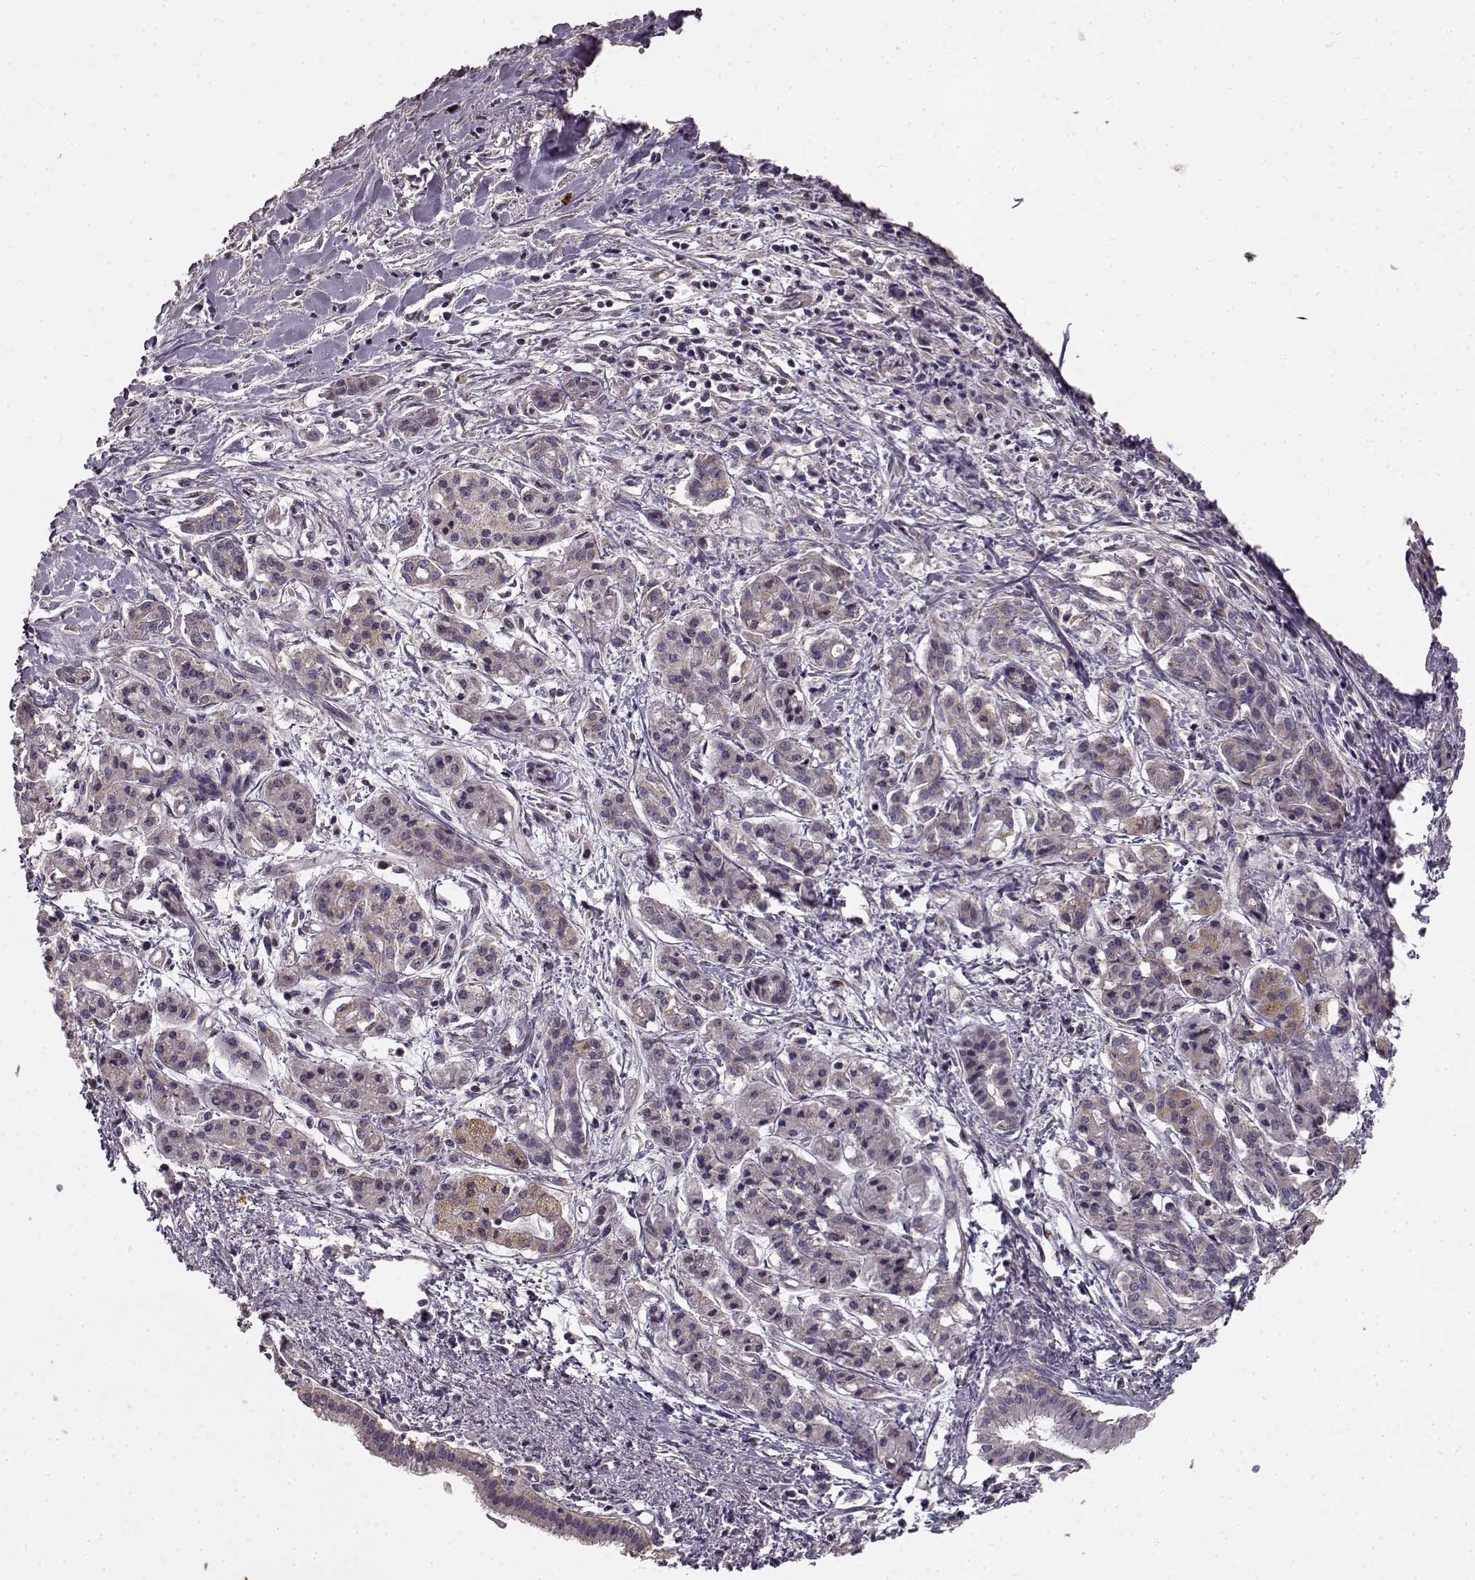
{"staining": {"intensity": "weak", "quantity": "25%-75%", "location": "cytoplasmic/membranous"}, "tissue": "pancreatic cancer", "cell_type": "Tumor cells", "image_type": "cancer", "snomed": [{"axis": "morphology", "description": "Adenocarcinoma, NOS"}, {"axis": "topography", "description": "Pancreas"}], "caption": "Brown immunohistochemical staining in adenocarcinoma (pancreatic) reveals weak cytoplasmic/membranous positivity in about 25%-75% of tumor cells. (DAB (3,3'-diaminobenzidine) = brown stain, brightfield microscopy at high magnification).", "gene": "ERBB3", "patient": {"sex": "male", "age": 48}}